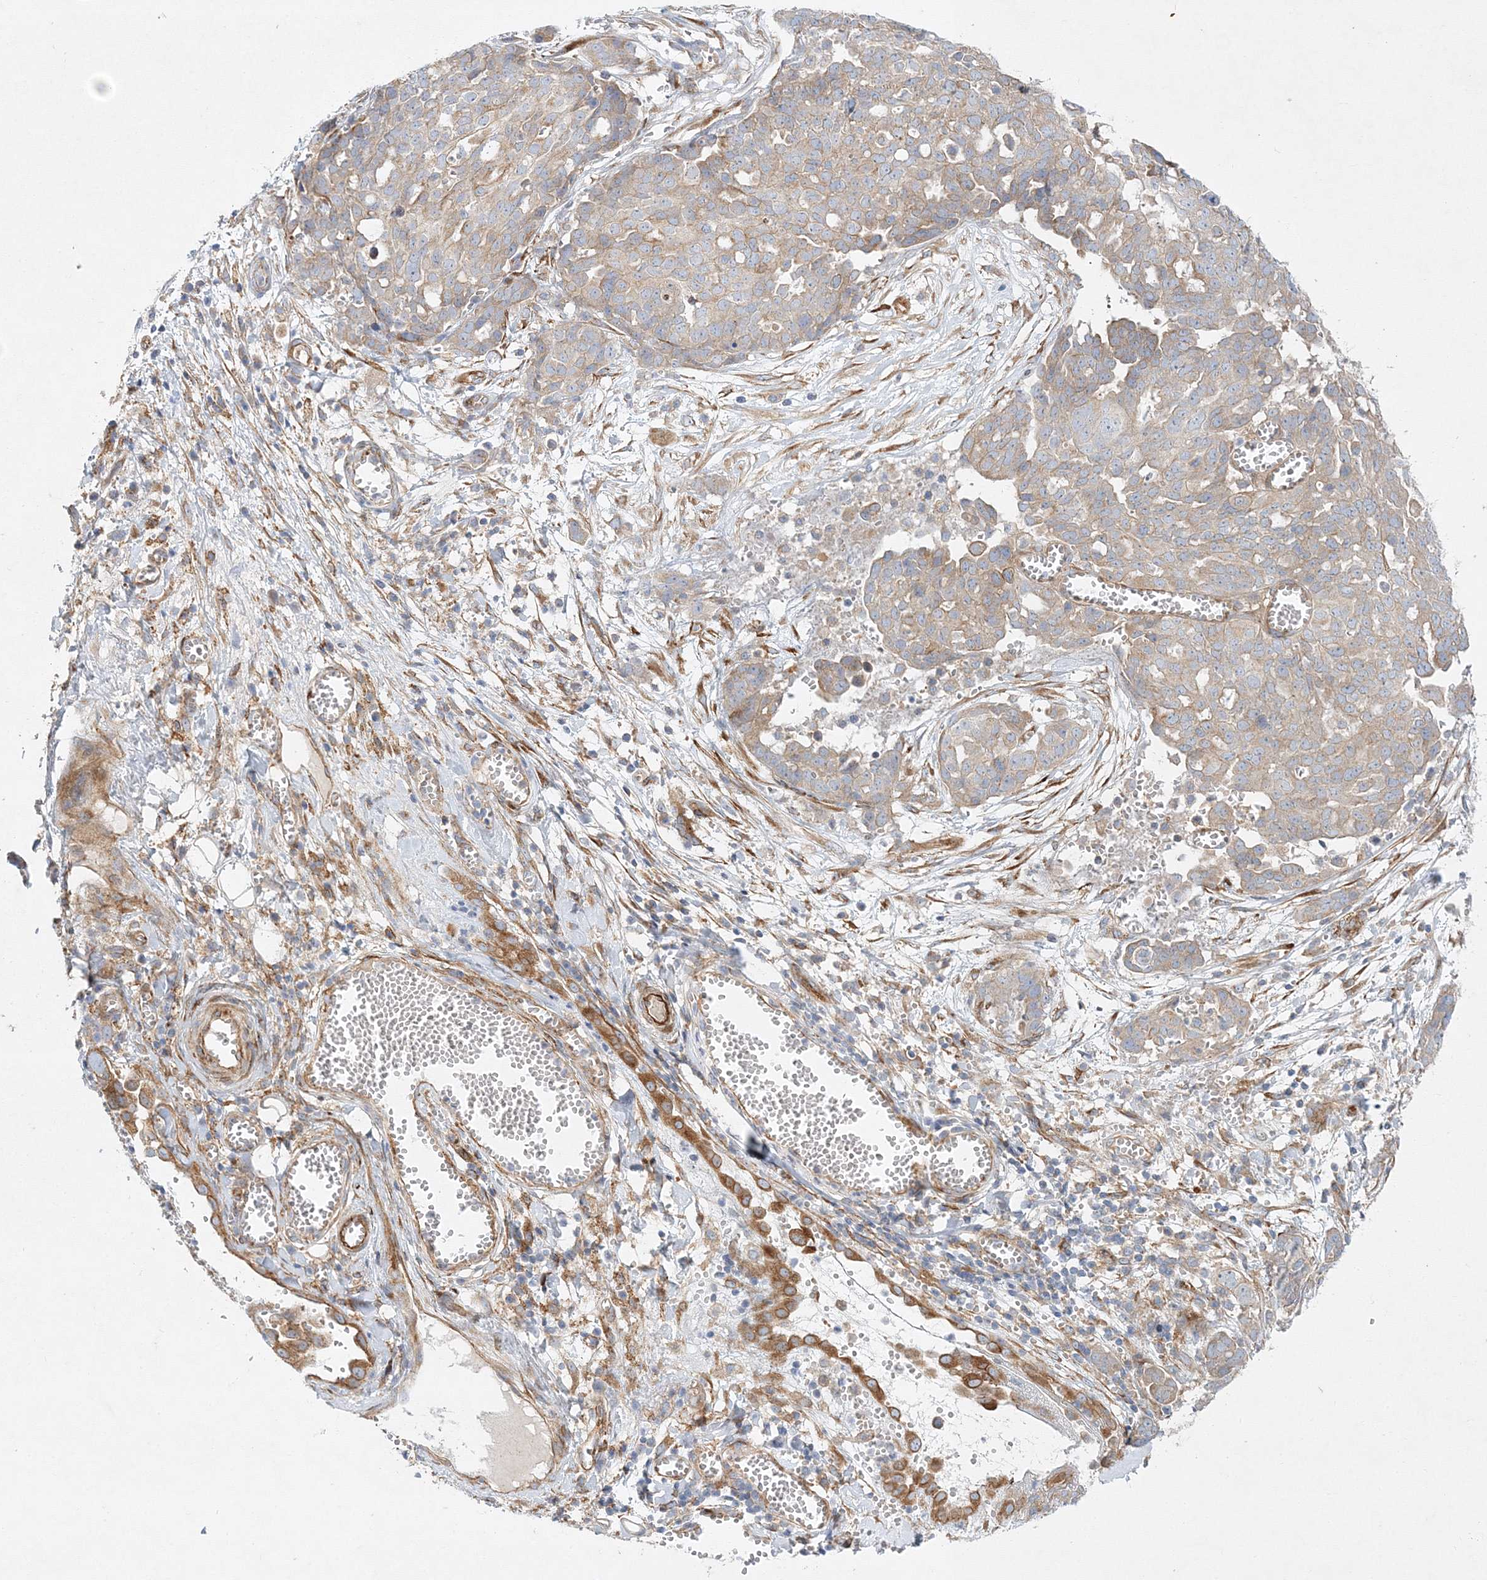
{"staining": {"intensity": "weak", "quantity": "<25%", "location": "cytoplasmic/membranous"}, "tissue": "ovarian cancer", "cell_type": "Tumor cells", "image_type": "cancer", "snomed": [{"axis": "morphology", "description": "Cystadenocarcinoma, serous, NOS"}, {"axis": "topography", "description": "Soft tissue"}, {"axis": "topography", "description": "Ovary"}], "caption": "A photomicrograph of serous cystadenocarcinoma (ovarian) stained for a protein demonstrates no brown staining in tumor cells.", "gene": "ZFYVE16", "patient": {"sex": "female", "age": 57}}